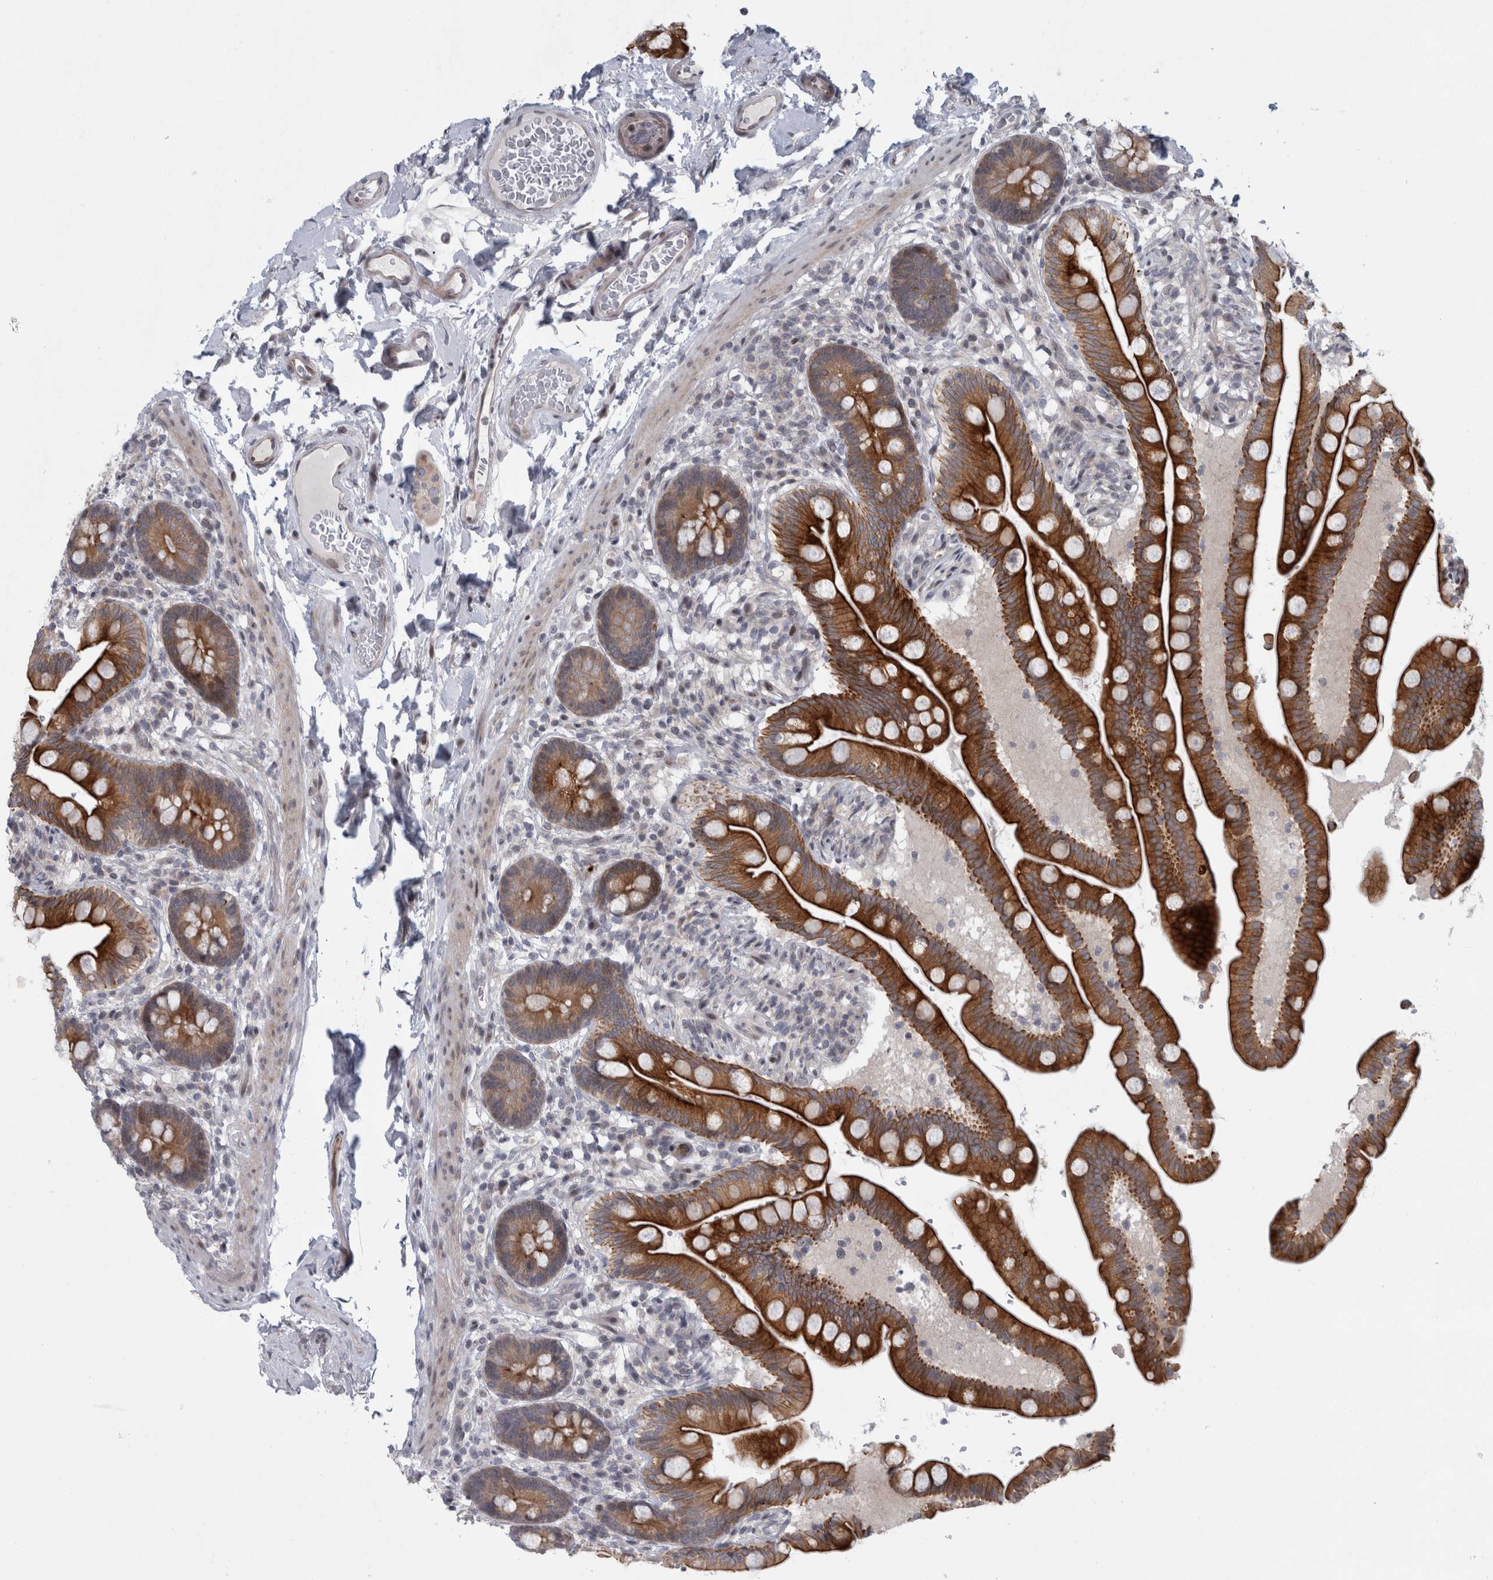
{"staining": {"intensity": "weak", "quantity": "25%-75%", "location": "cytoplasmic/membranous"}, "tissue": "colon", "cell_type": "Endothelial cells", "image_type": "normal", "snomed": [{"axis": "morphology", "description": "Normal tissue, NOS"}, {"axis": "topography", "description": "Smooth muscle"}, {"axis": "topography", "description": "Colon"}], "caption": "The image displays a brown stain indicating the presence of a protein in the cytoplasmic/membranous of endothelial cells in colon.", "gene": "UTP25", "patient": {"sex": "male", "age": 73}}